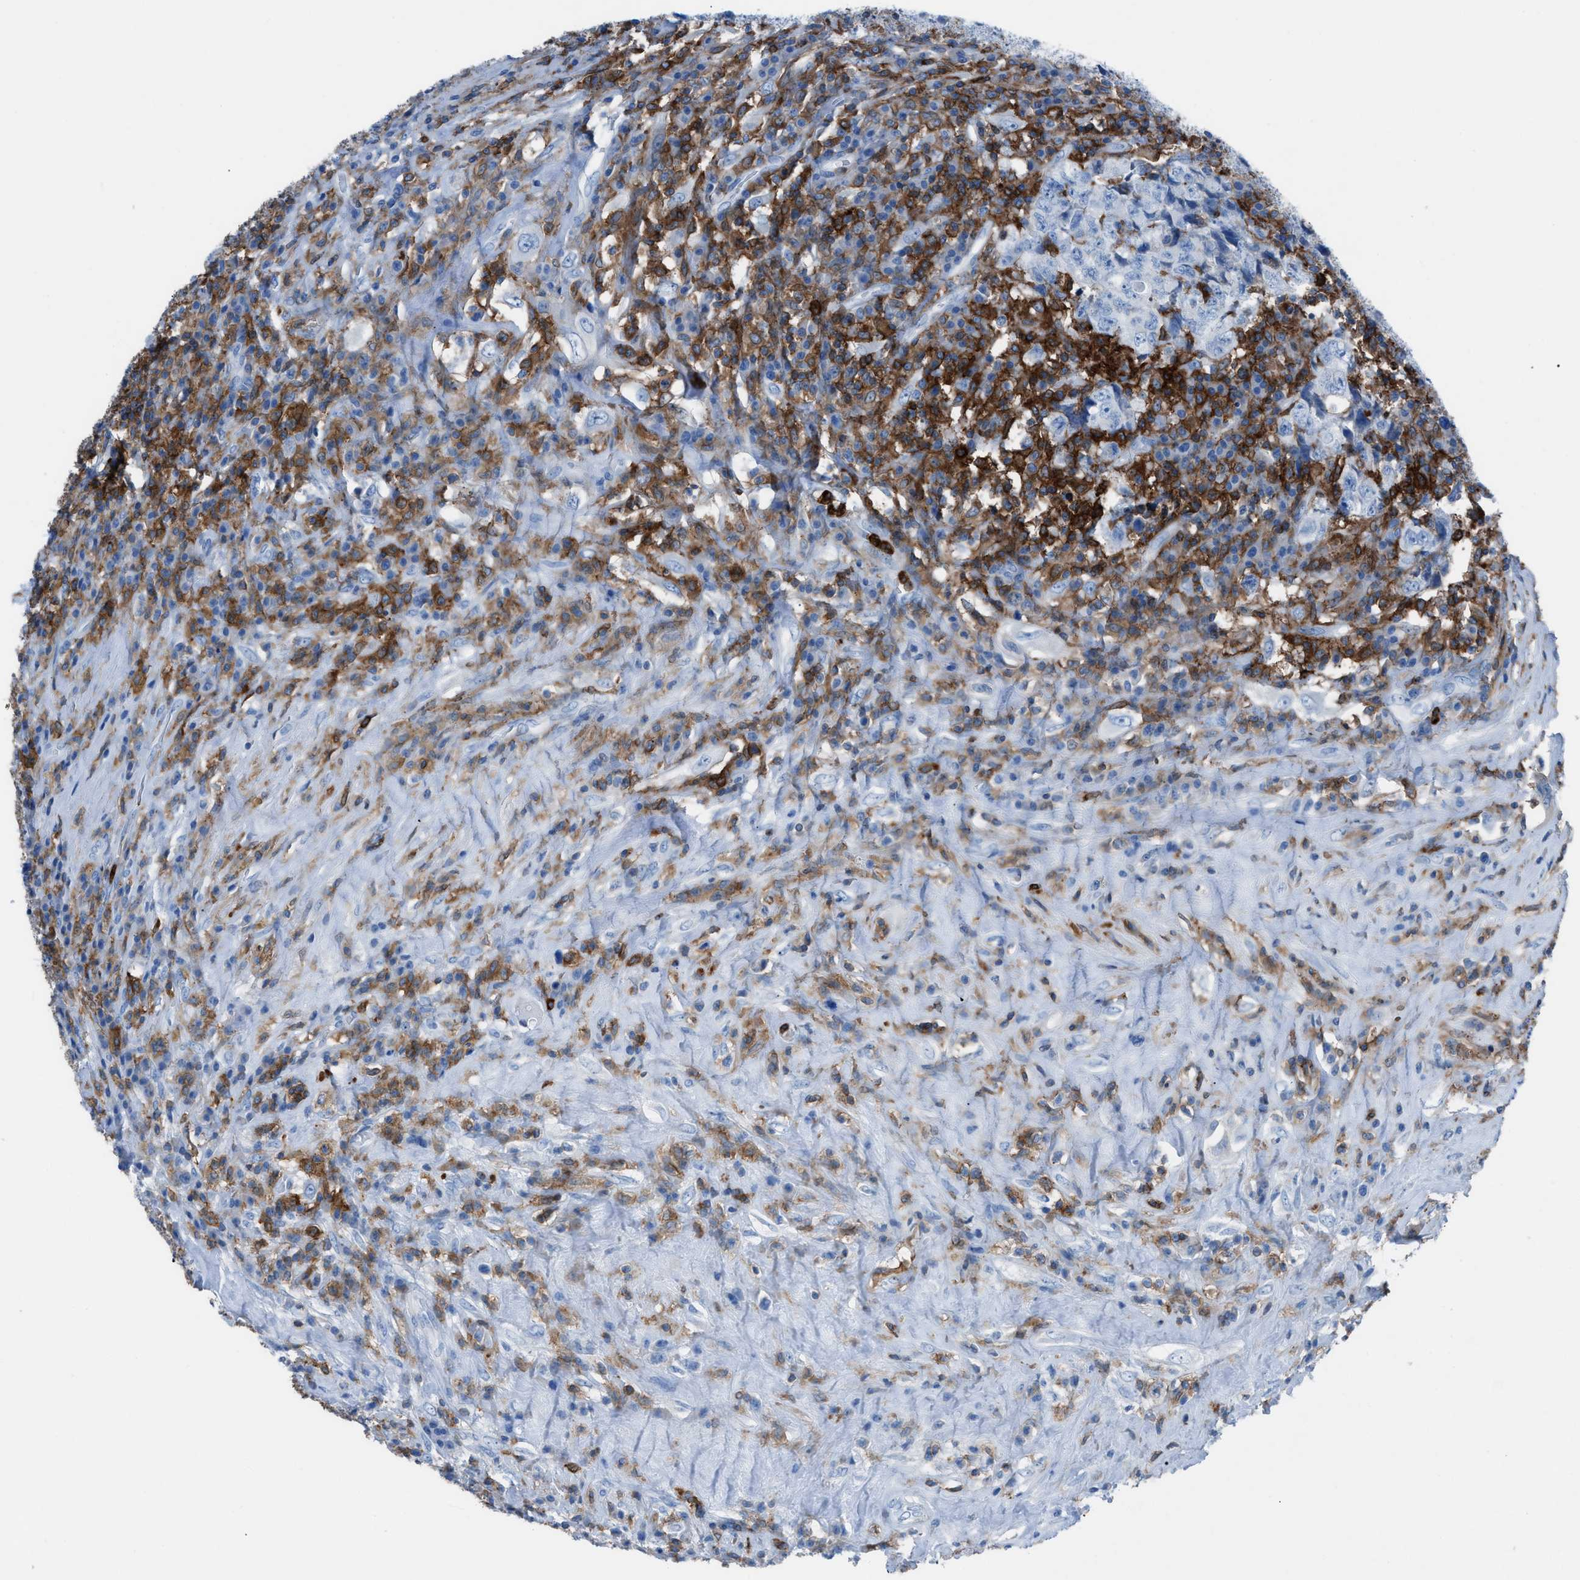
{"staining": {"intensity": "negative", "quantity": "none", "location": "none"}, "tissue": "testis cancer", "cell_type": "Tumor cells", "image_type": "cancer", "snomed": [{"axis": "morphology", "description": "Necrosis, NOS"}, {"axis": "morphology", "description": "Carcinoma, Embryonal, NOS"}, {"axis": "topography", "description": "Testis"}], "caption": "IHC of testis embryonal carcinoma shows no positivity in tumor cells.", "gene": "ITGB2", "patient": {"sex": "male", "age": 19}}